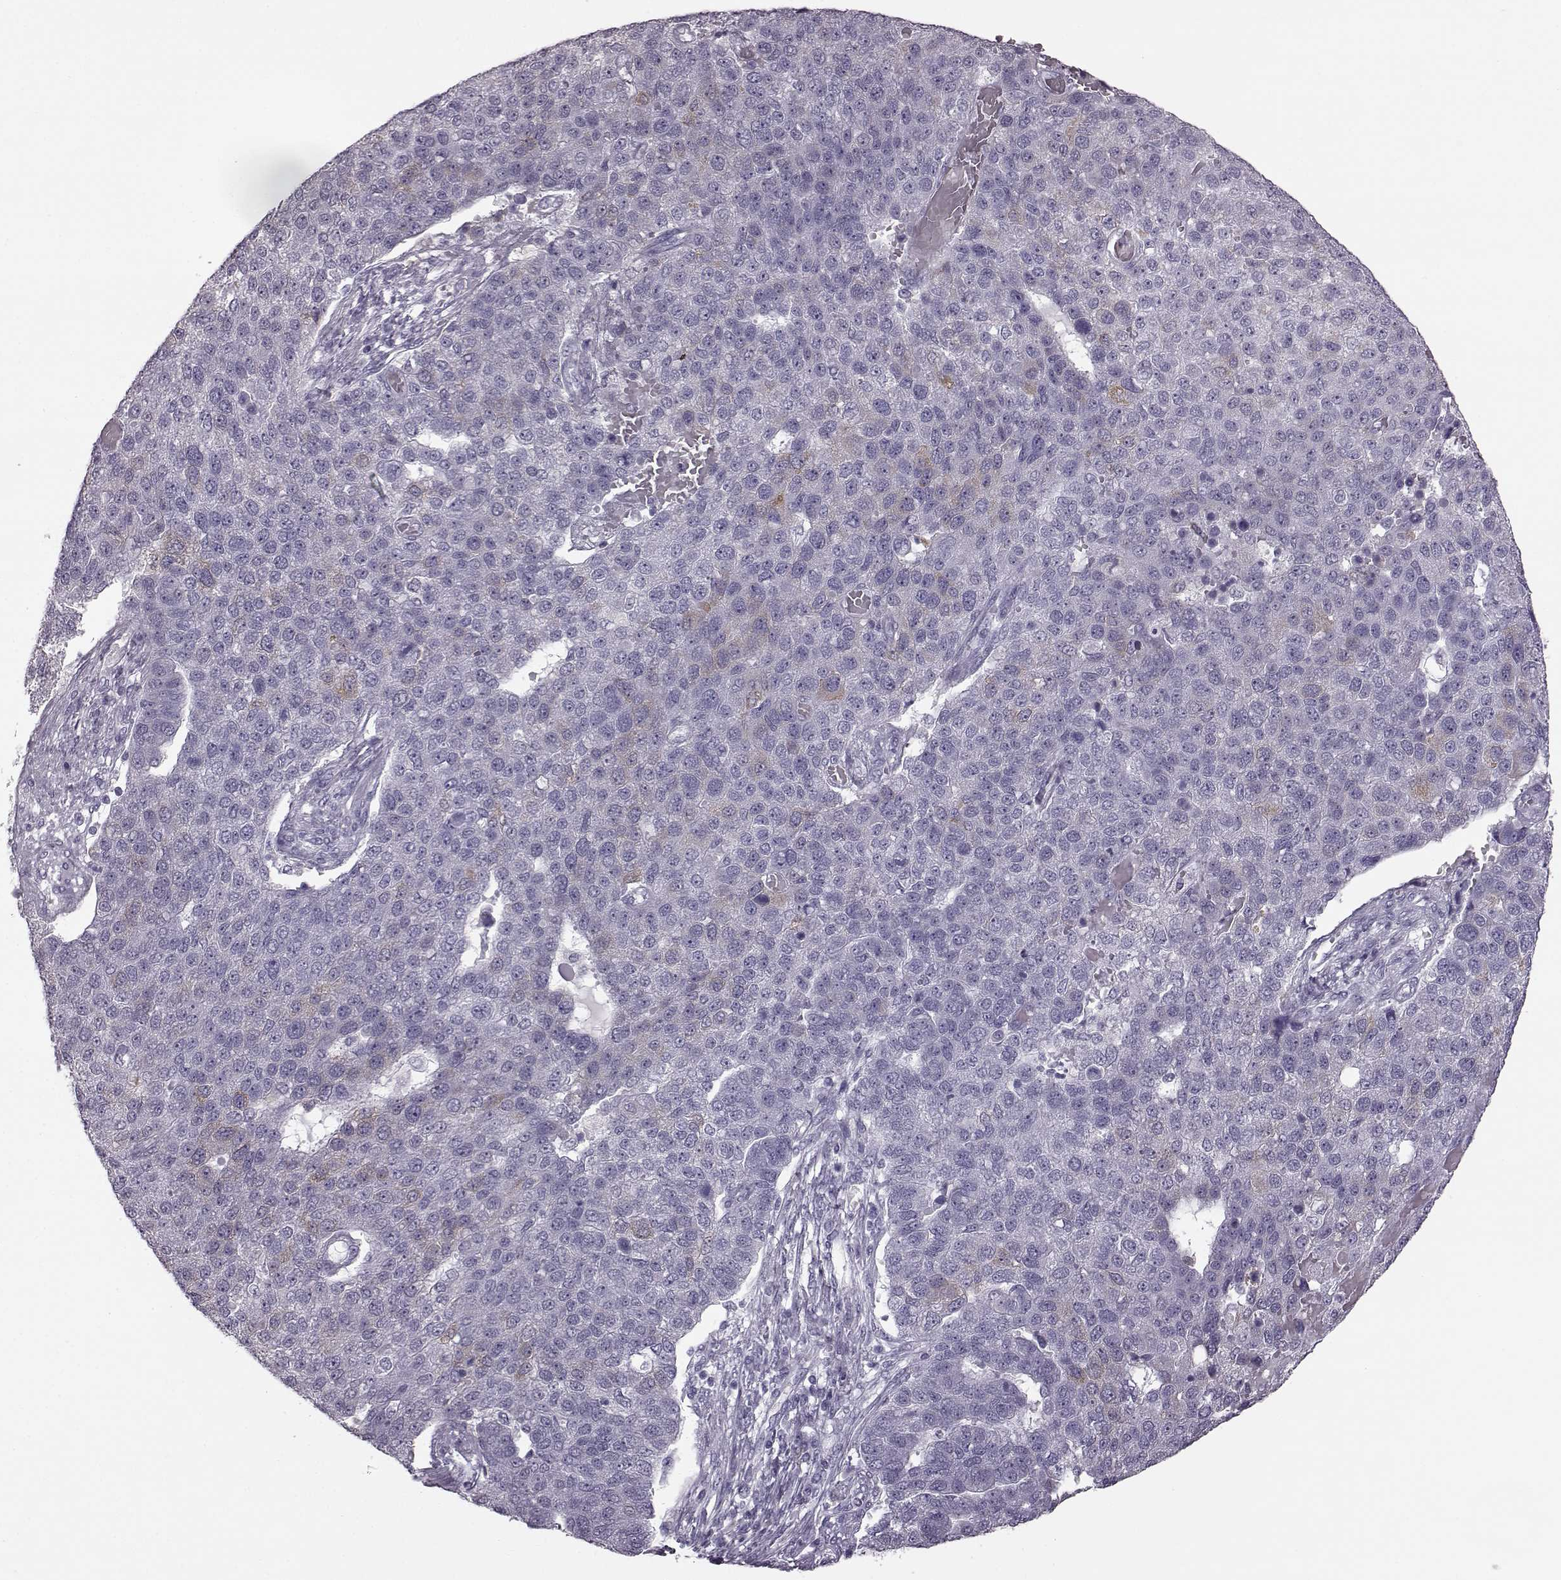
{"staining": {"intensity": "negative", "quantity": "none", "location": "none"}, "tissue": "pancreatic cancer", "cell_type": "Tumor cells", "image_type": "cancer", "snomed": [{"axis": "morphology", "description": "Adenocarcinoma, NOS"}, {"axis": "topography", "description": "Pancreas"}], "caption": "Immunohistochemistry of pancreatic adenocarcinoma displays no expression in tumor cells.", "gene": "JSRP1", "patient": {"sex": "female", "age": 61}}